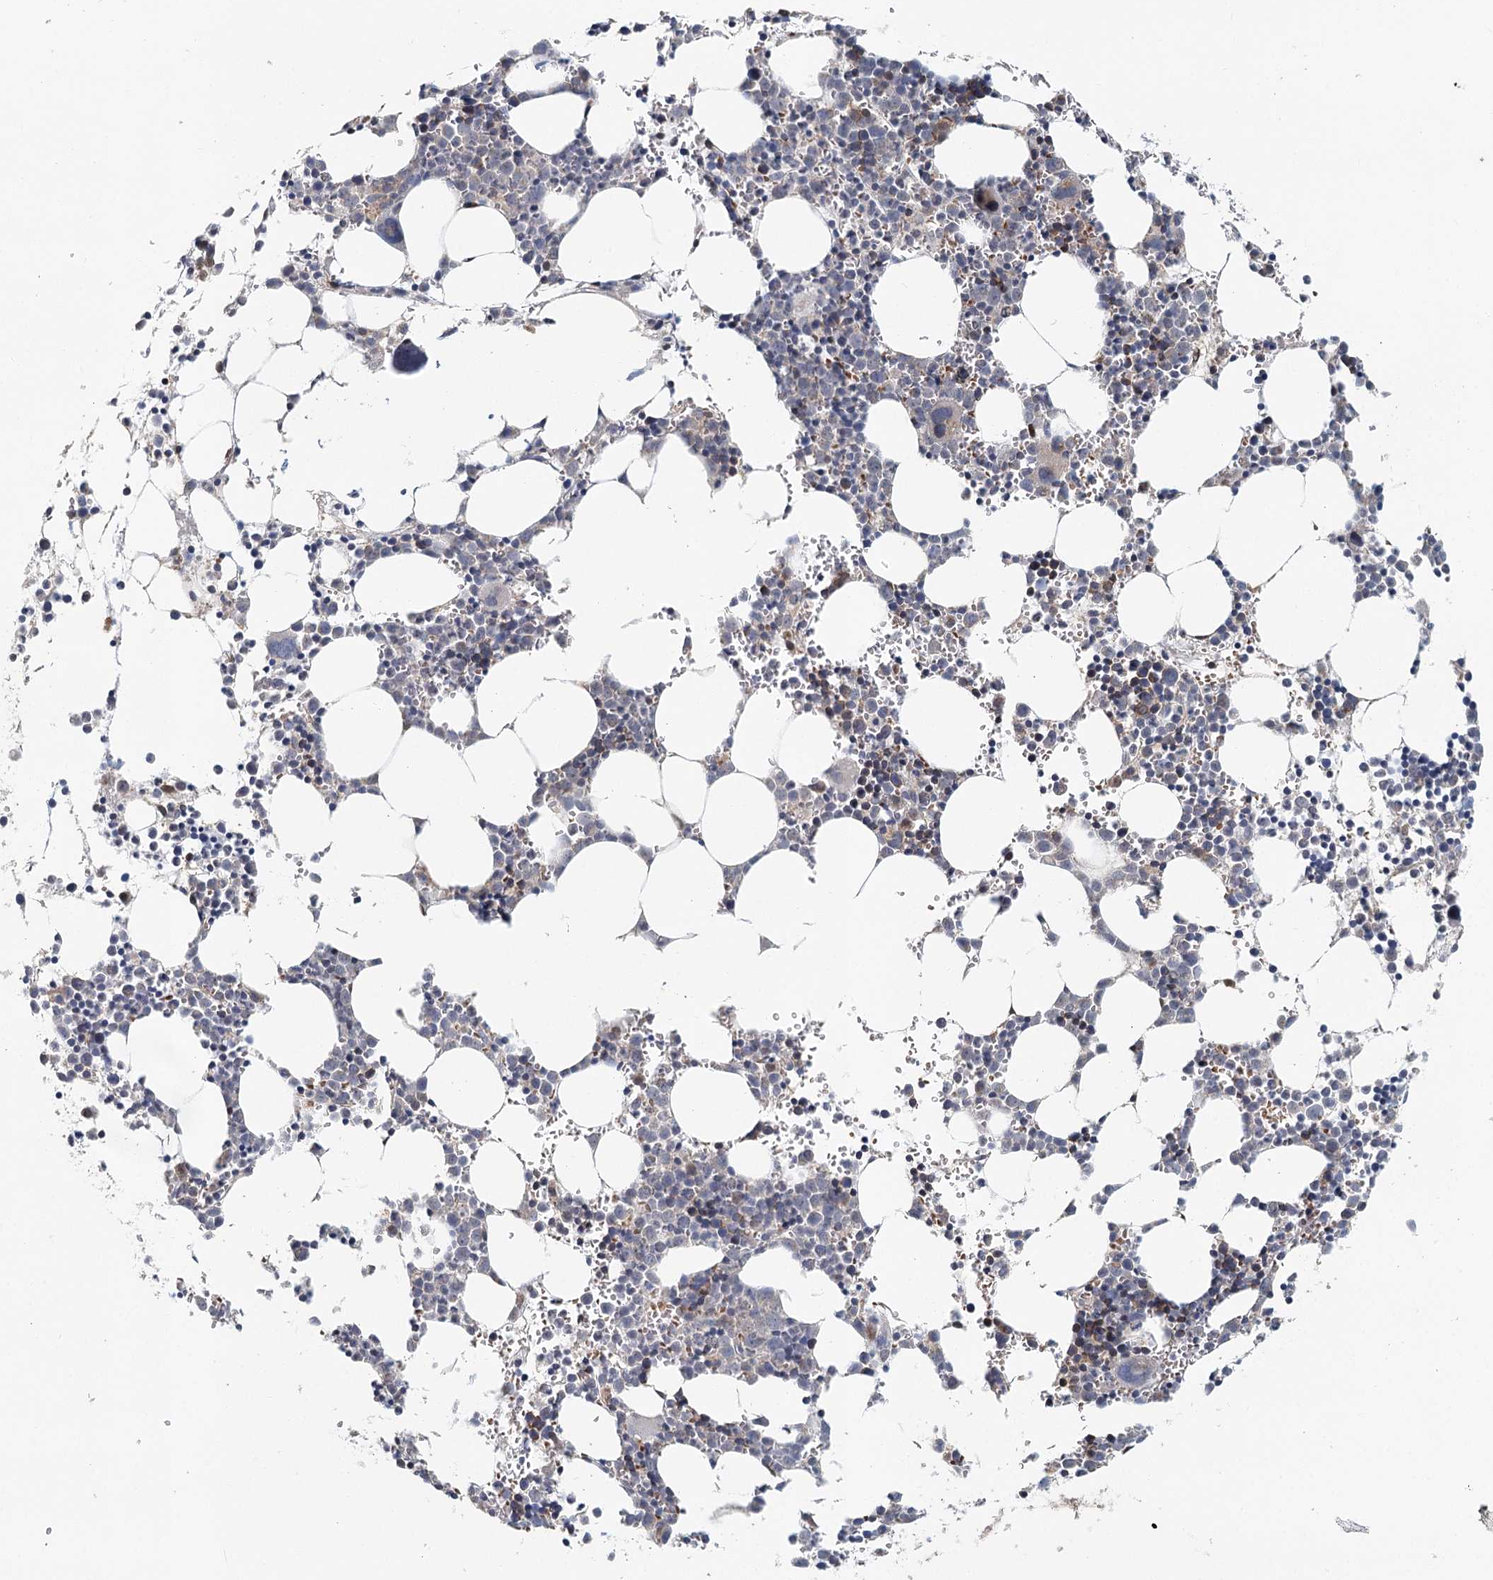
{"staining": {"intensity": "negative", "quantity": "none", "location": "none"}, "tissue": "bone marrow", "cell_type": "Hematopoietic cells", "image_type": "normal", "snomed": [{"axis": "morphology", "description": "Normal tissue, NOS"}, {"axis": "topography", "description": "Bone marrow"}], "caption": "Immunohistochemical staining of benign bone marrow shows no significant staining in hematopoietic cells. (DAB (3,3'-diaminobenzidine) IHC visualized using brightfield microscopy, high magnification).", "gene": "ADK", "patient": {"sex": "female", "age": 89}}